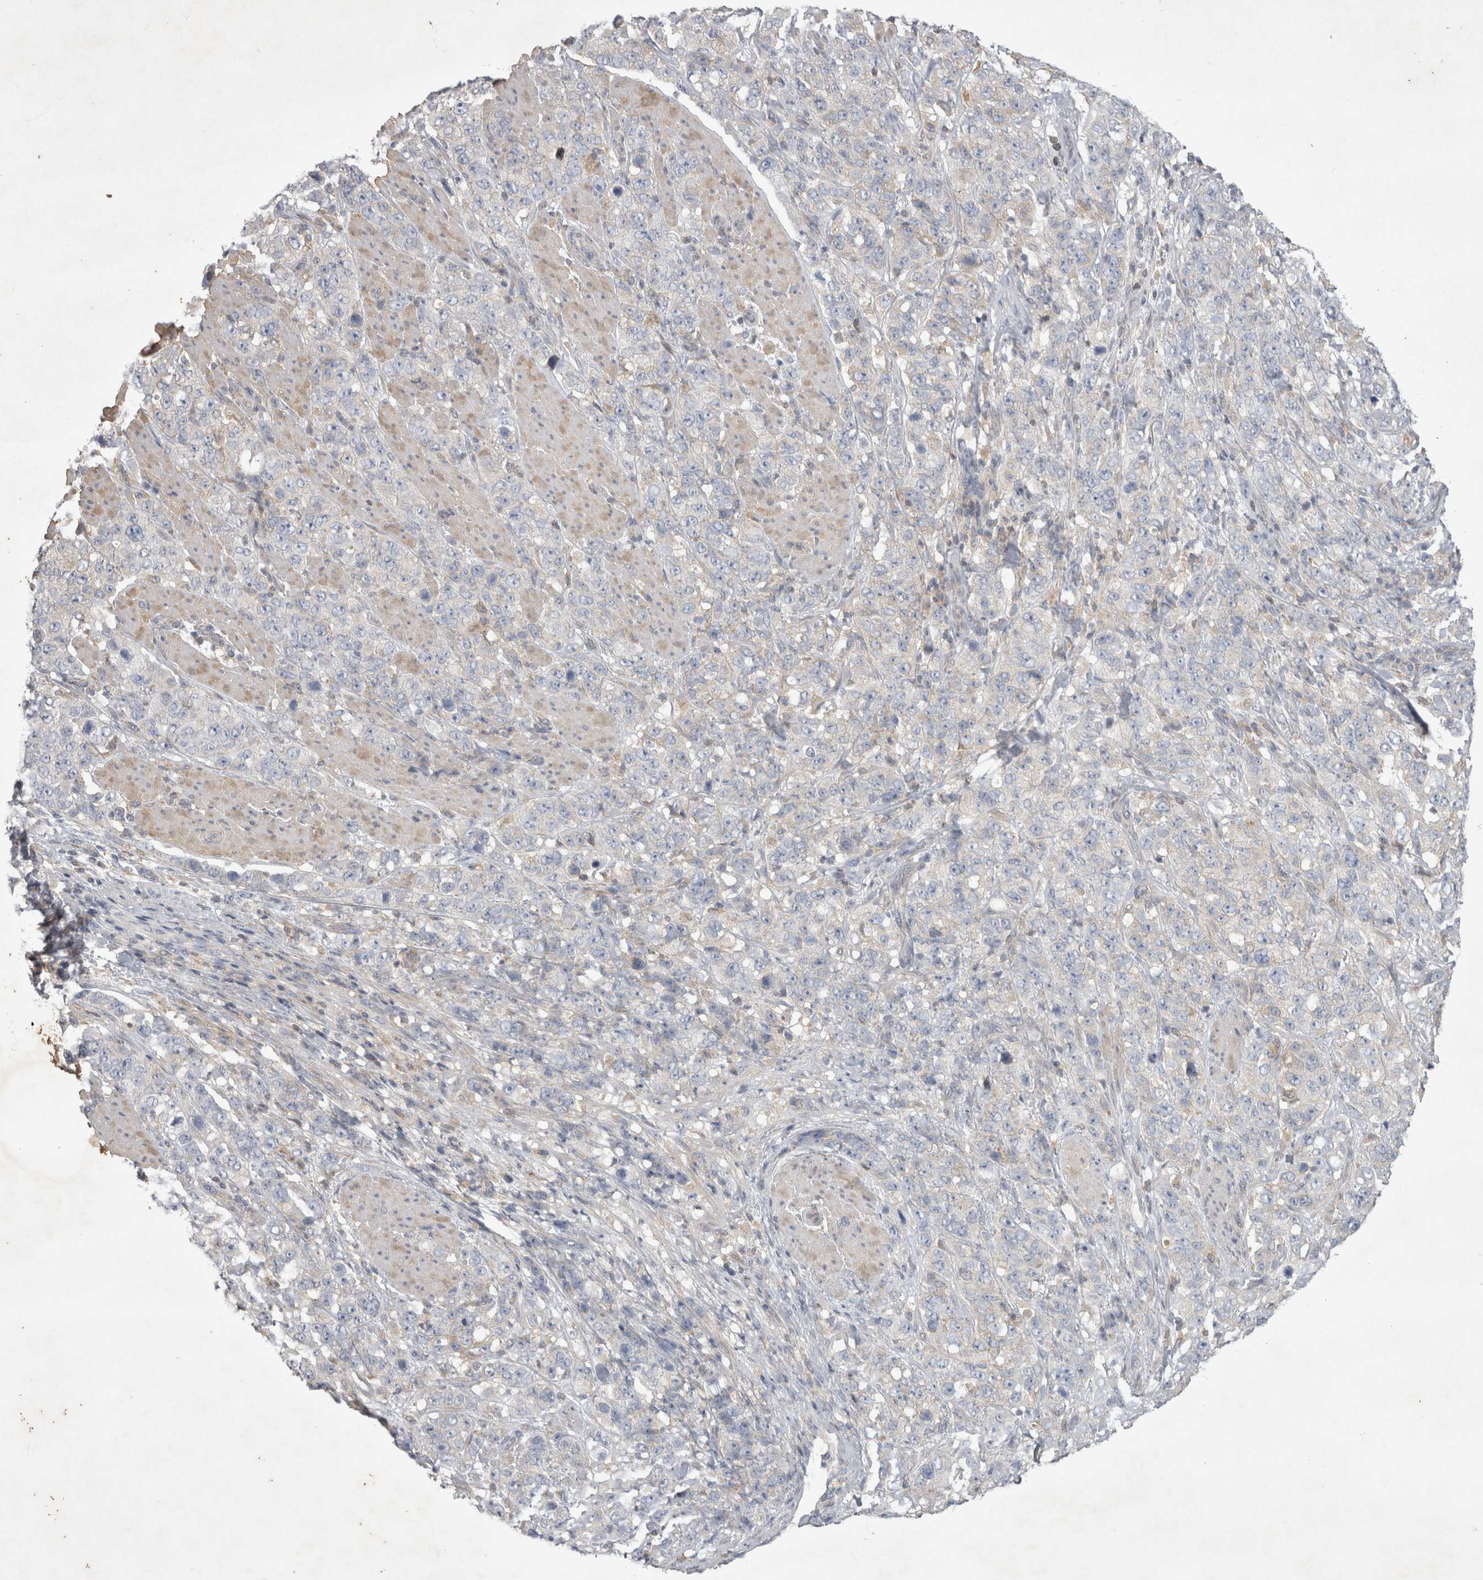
{"staining": {"intensity": "negative", "quantity": "none", "location": "none"}, "tissue": "stomach cancer", "cell_type": "Tumor cells", "image_type": "cancer", "snomed": [{"axis": "morphology", "description": "Adenocarcinoma, NOS"}, {"axis": "topography", "description": "Stomach"}], "caption": "Image shows no significant protein staining in tumor cells of adenocarcinoma (stomach).", "gene": "SRD5A3", "patient": {"sex": "male", "age": 48}}